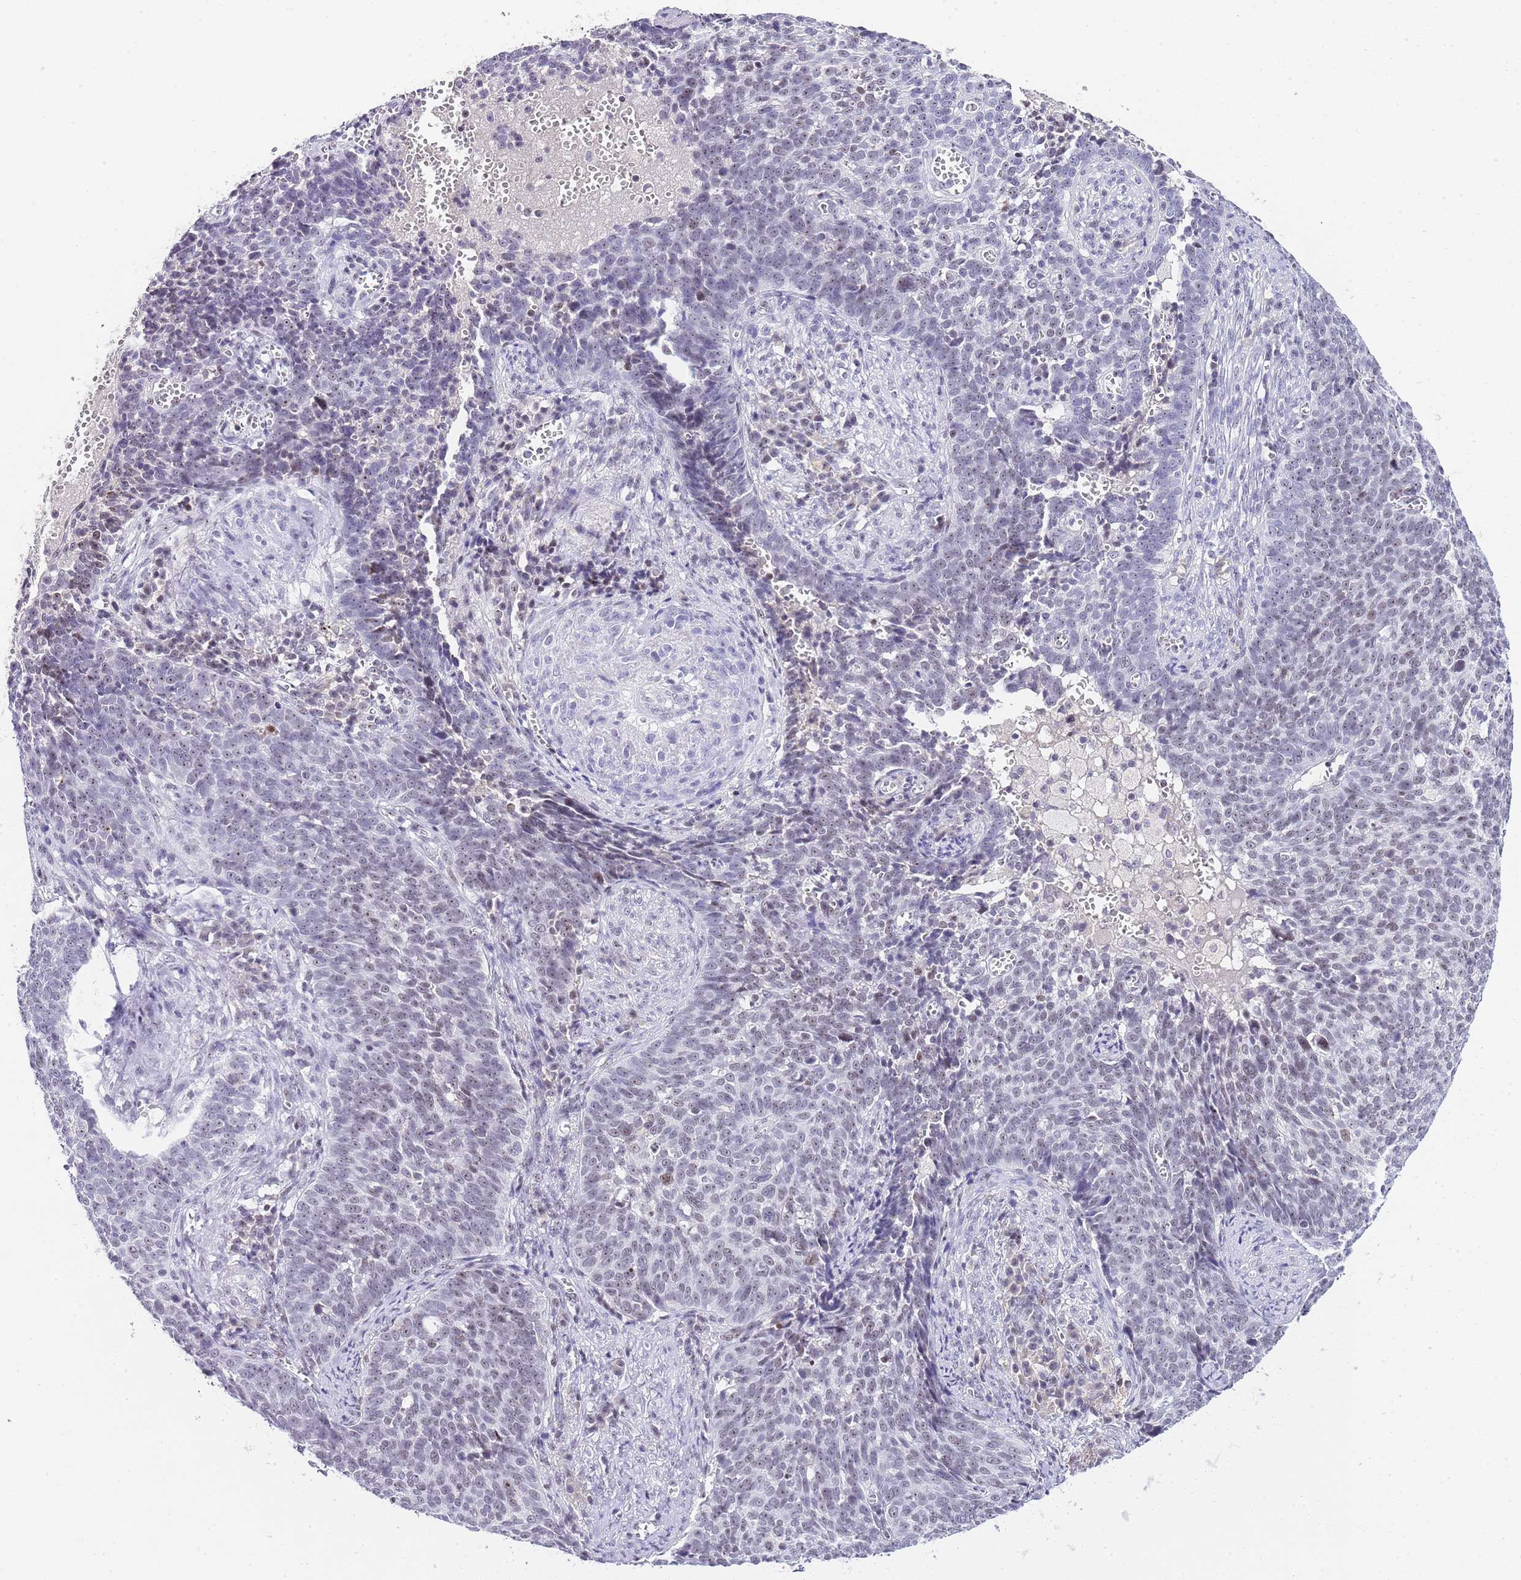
{"staining": {"intensity": "weak", "quantity": "<25%", "location": "nuclear"}, "tissue": "cervical cancer", "cell_type": "Tumor cells", "image_type": "cancer", "snomed": [{"axis": "morphology", "description": "Normal tissue, NOS"}, {"axis": "morphology", "description": "Squamous cell carcinoma, NOS"}, {"axis": "topography", "description": "Cervix"}], "caption": "Image shows no protein expression in tumor cells of squamous cell carcinoma (cervical) tissue. Brightfield microscopy of IHC stained with DAB (3,3'-diaminobenzidine) (brown) and hematoxylin (blue), captured at high magnification.", "gene": "NOP56", "patient": {"sex": "female", "age": 39}}